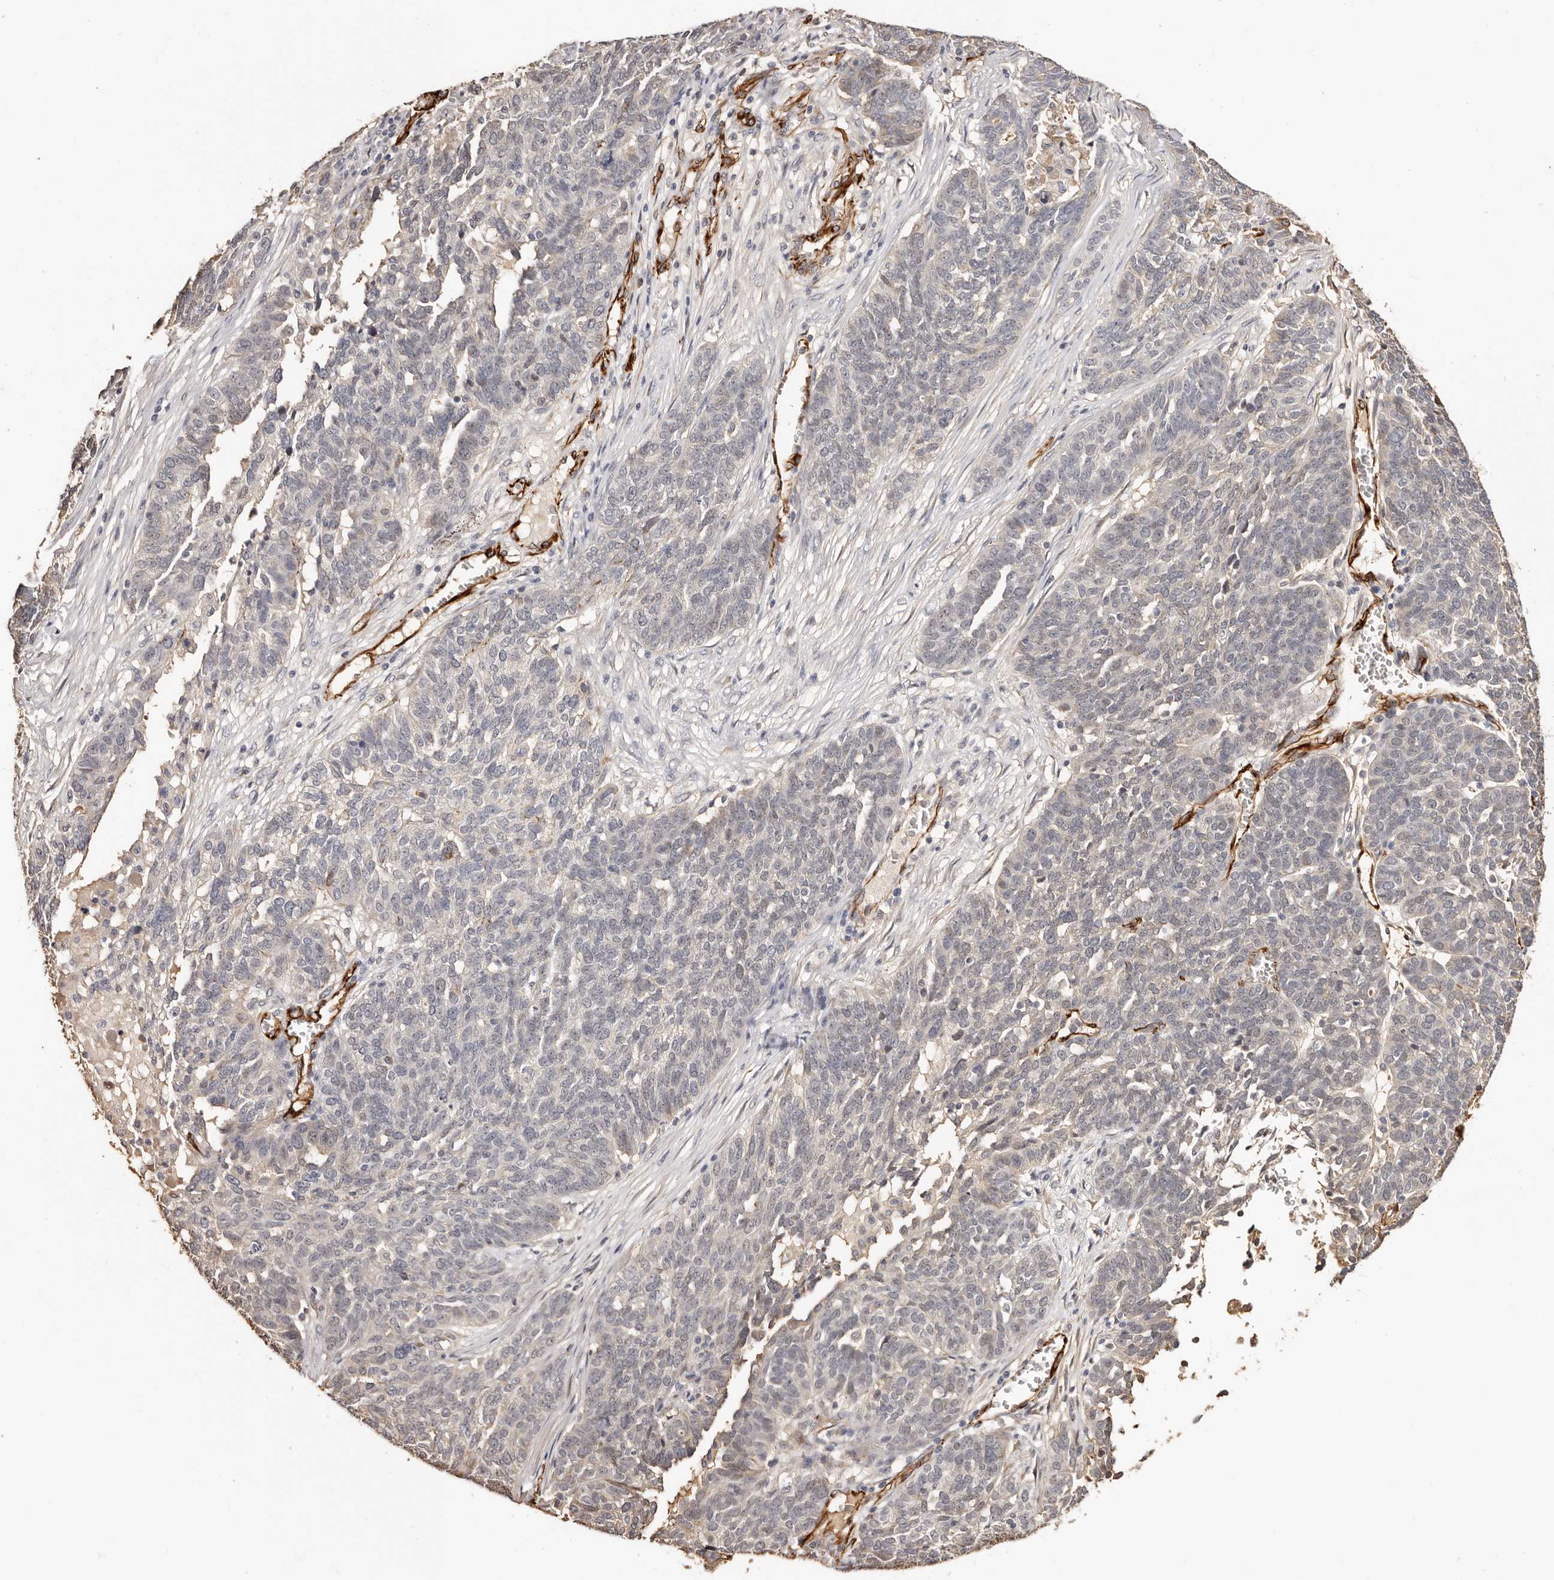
{"staining": {"intensity": "negative", "quantity": "none", "location": "none"}, "tissue": "ovarian cancer", "cell_type": "Tumor cells", "image_type": "cancer", "snomed": [{"axis": "morphology", "description": "Cystadenocarcinoma, serous, NOS"}, {"axis": "topography", "description": "Ovary"}], "caption": "Serous cystadenocarcinoma (ovarian) stained for a protein using IHC reveals no expression tumor cells.", "gene": "ZNF557", "patient": {"sex": "female", "age": 59}}